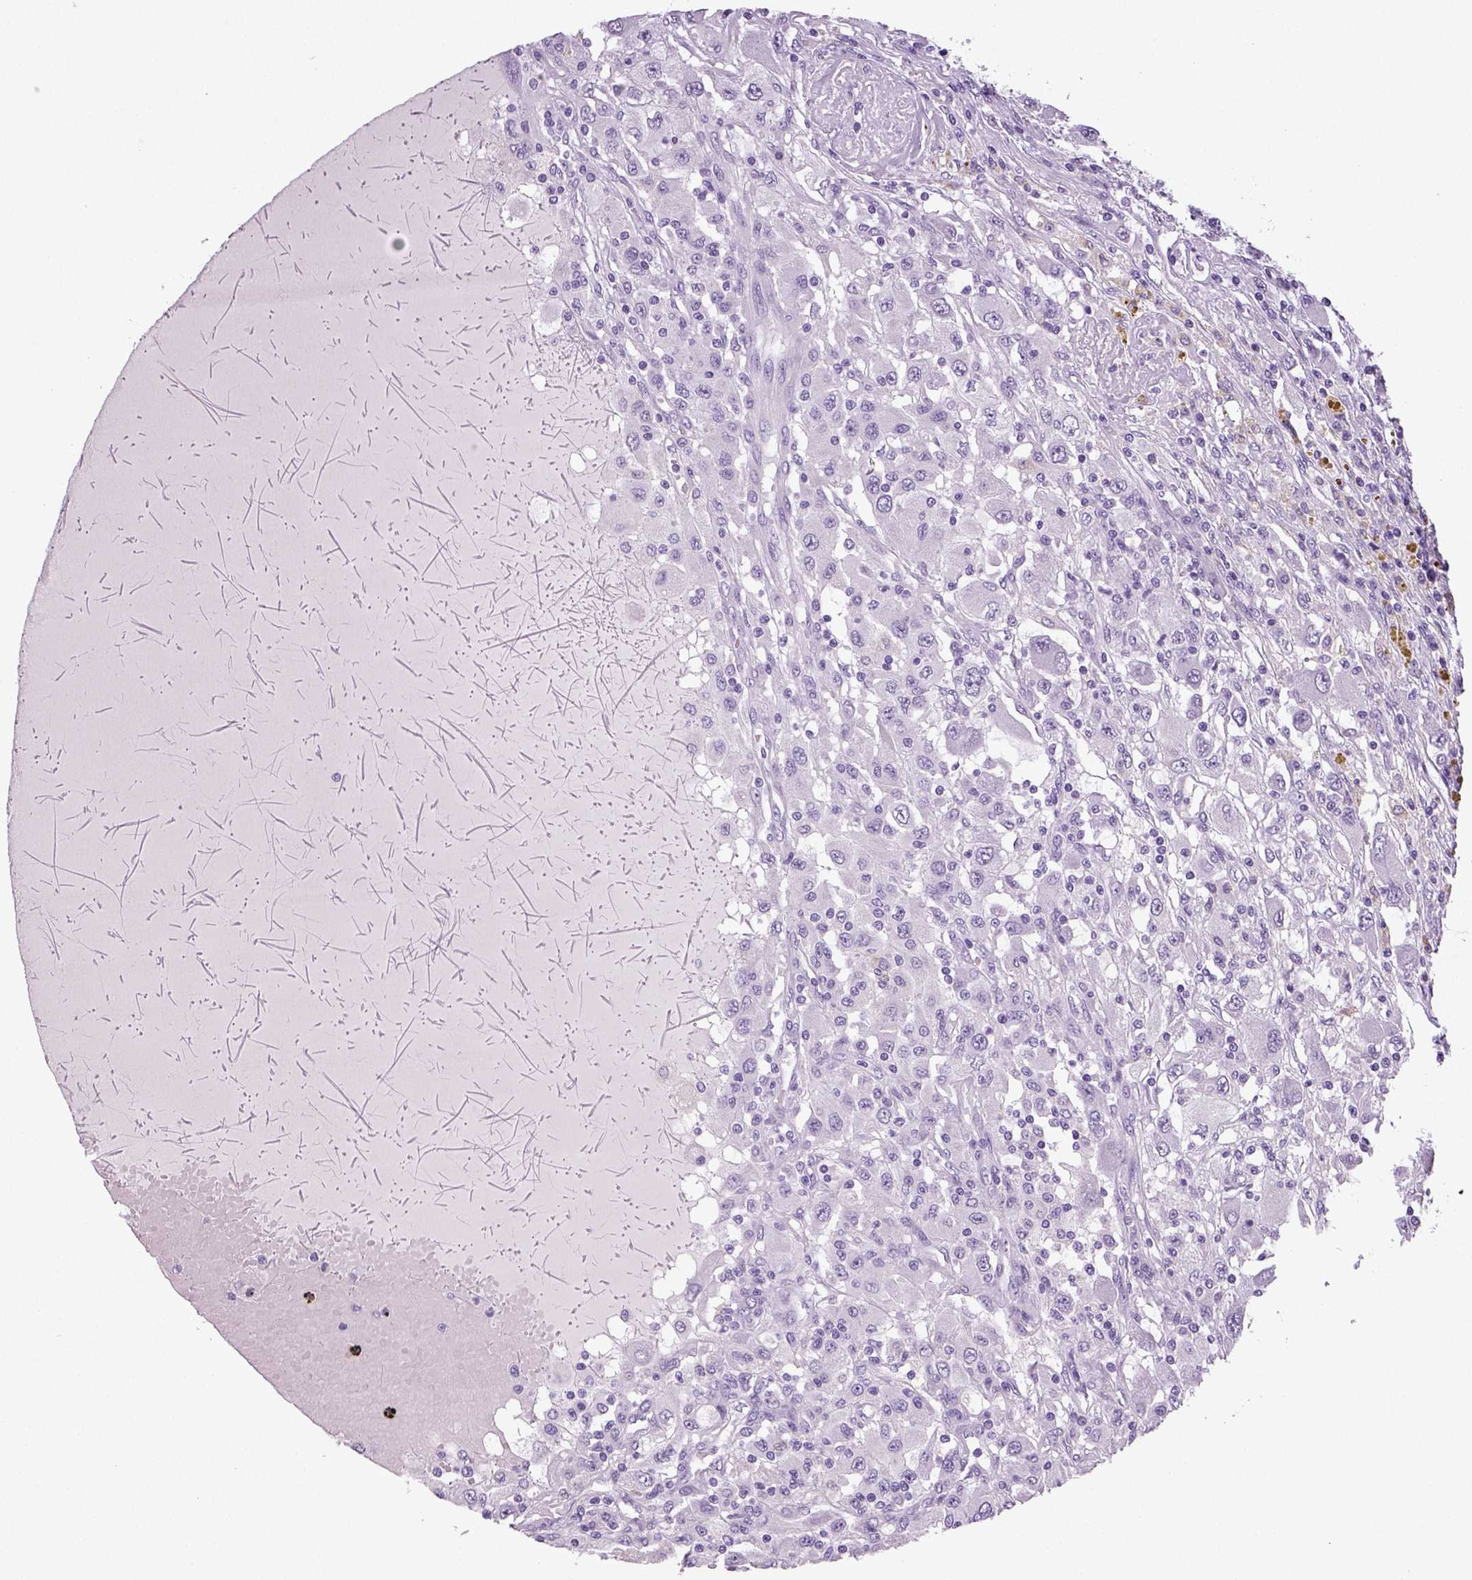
{"staining": {"intensity": "negative", "quantity": "none", "location": "none"}, "tissue": "renal cancer", "cell_type": "Tumor cells", "image_type": "cancer", "snomed": [{"axis": "morphology", "description": "Adenocarcinoma, NOS"}, {"axis": "topography", "description": "Kidney"}], "caption": "Tumor cells show no significant protein expression in adenocarcinoma (renal). (DAB immunohistochemistry (IHC) with hematoxylin counter stain).", "gene": "NECAB2", "patient": {"sex": "female", "age": 67}}